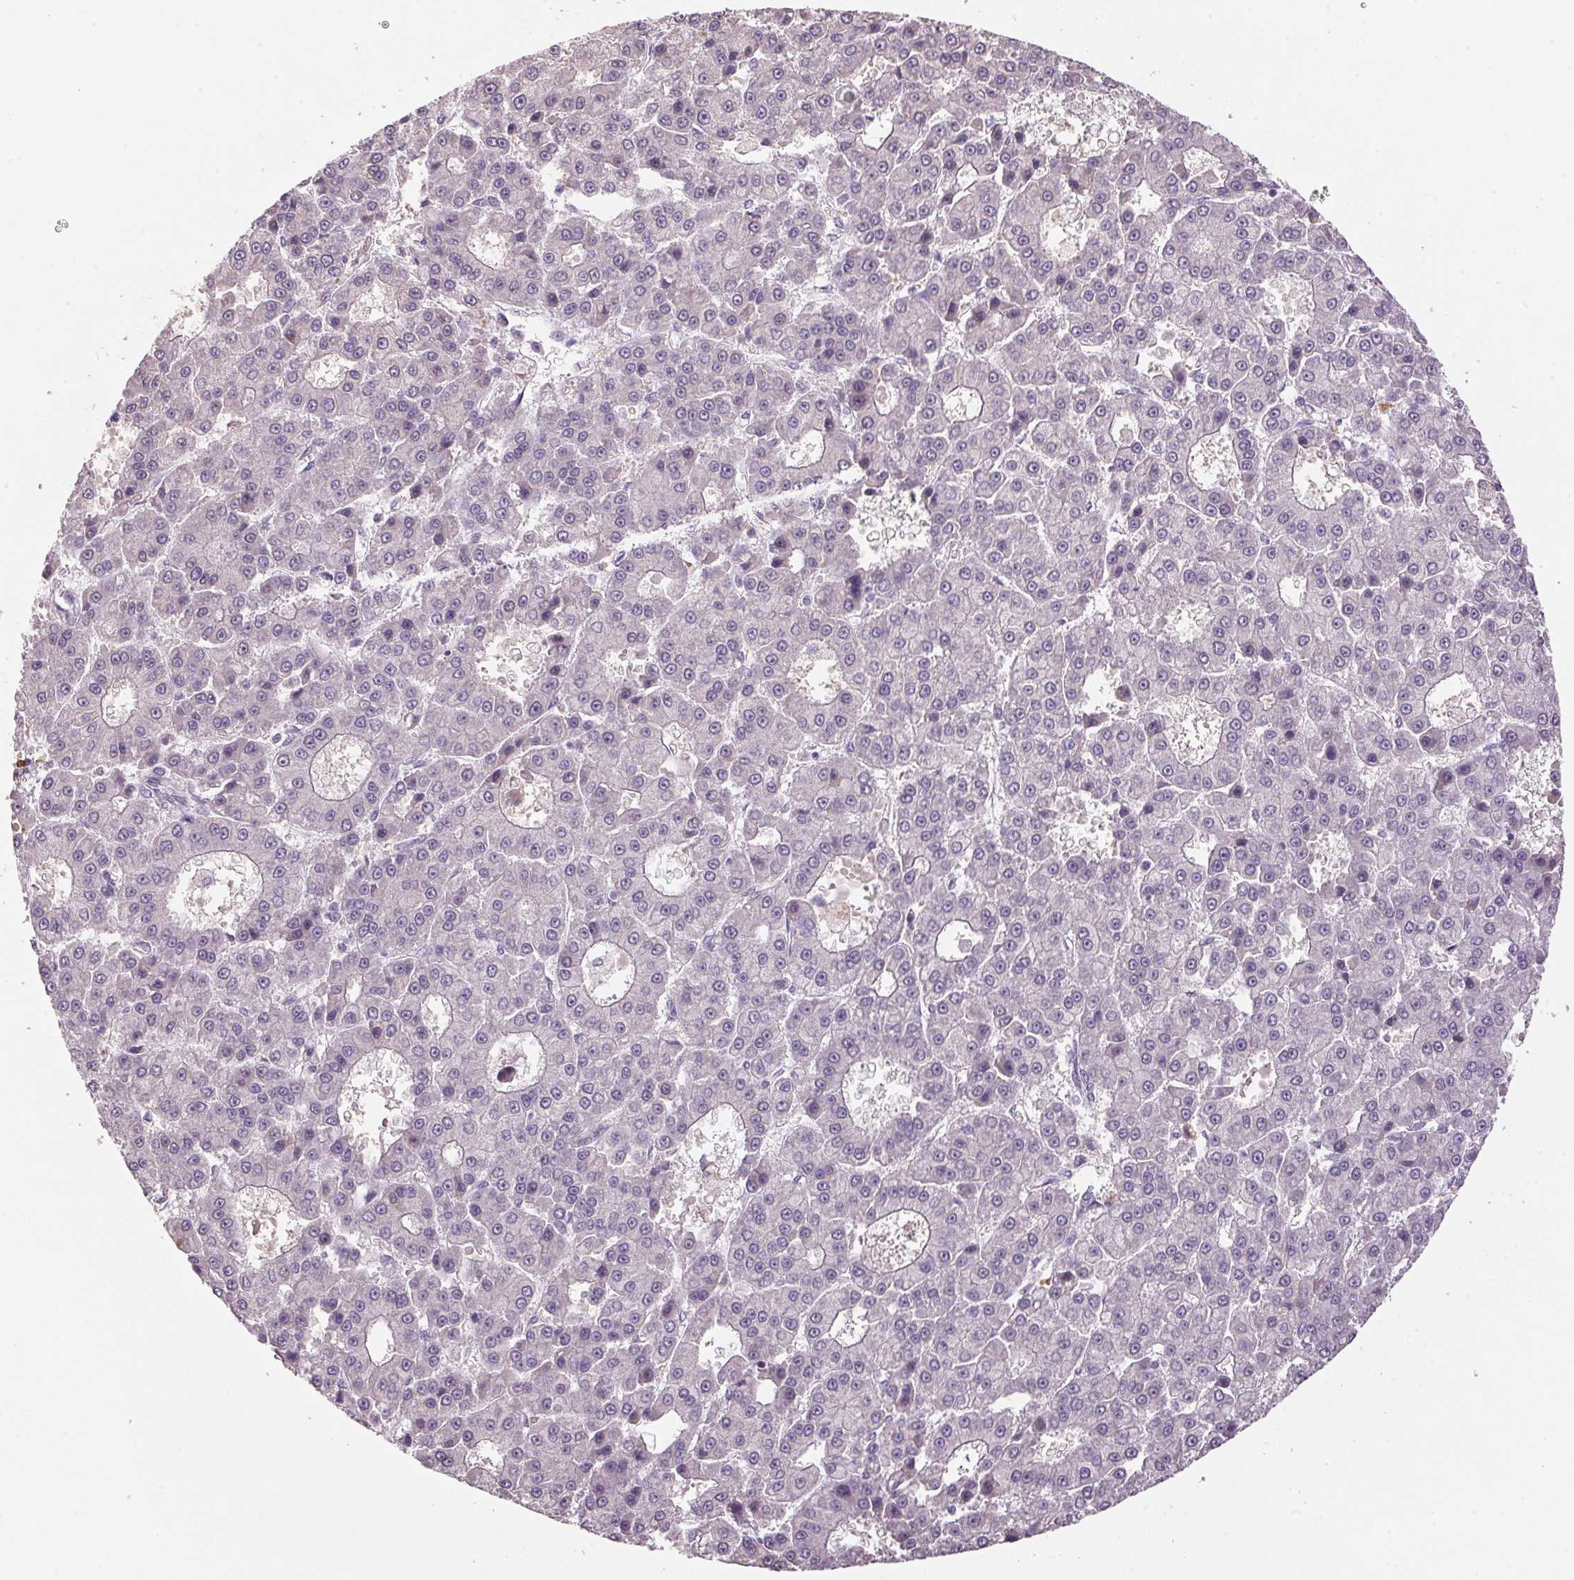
{"staining": {"intensity": "negative", "quantity": "none", "location": "none"}, "tissue": "liver cancer", "cell_type": "Tumor cells", "image_type": "cancer", "snomed": [{"axis": "morphology", "description": "Carcinoma, Hepatocellular, NOS"}, {"axis": "topography", "description": "Liver"}], "caption": "DAB immunohistochemical staining of human hepatocellular carcinoma (liver) exhibits no significant positivity in tumor cells.", "gene": "ZBTB4", "patient": {"sex": "male", "age": 70}}